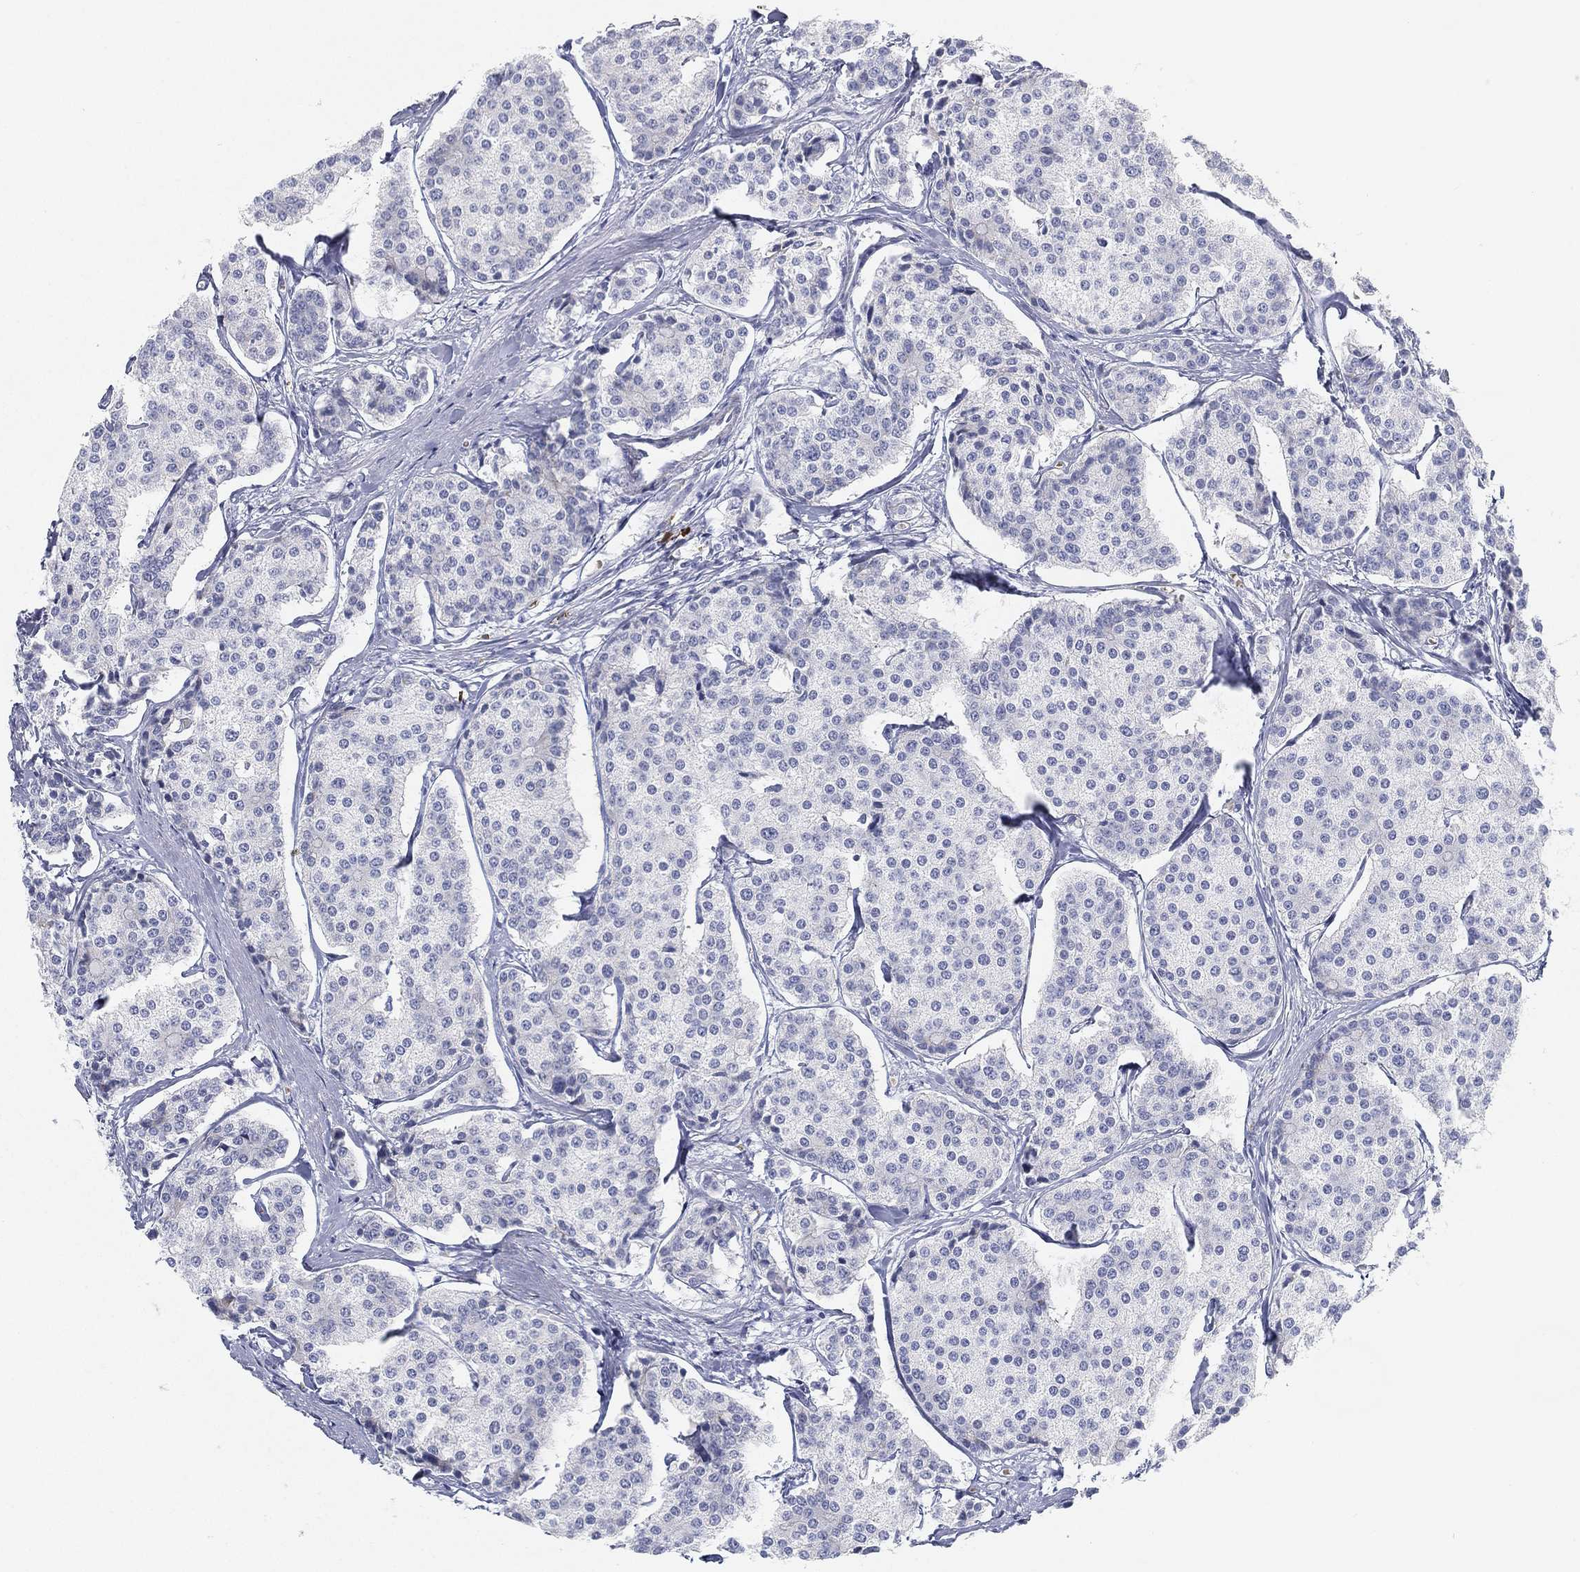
{"staining": {"intensity": "negative", "quantity": "none", "location": "none"}, "tissue": "carcinoid", "cell_type": "Tumor cells", "image_type": "cancer", "snomed": [{"axis": "morphology", "description": "Carcinoid, malignant, NOS"}, {"axis": "topography", "description": "Small intestine"}], "caption": "Immunohistochemistry (IHC) of carcinoid displays no staining in tumor cells.", "gene": "GPR61", "patient": {"sex": "female", "age": 65}}